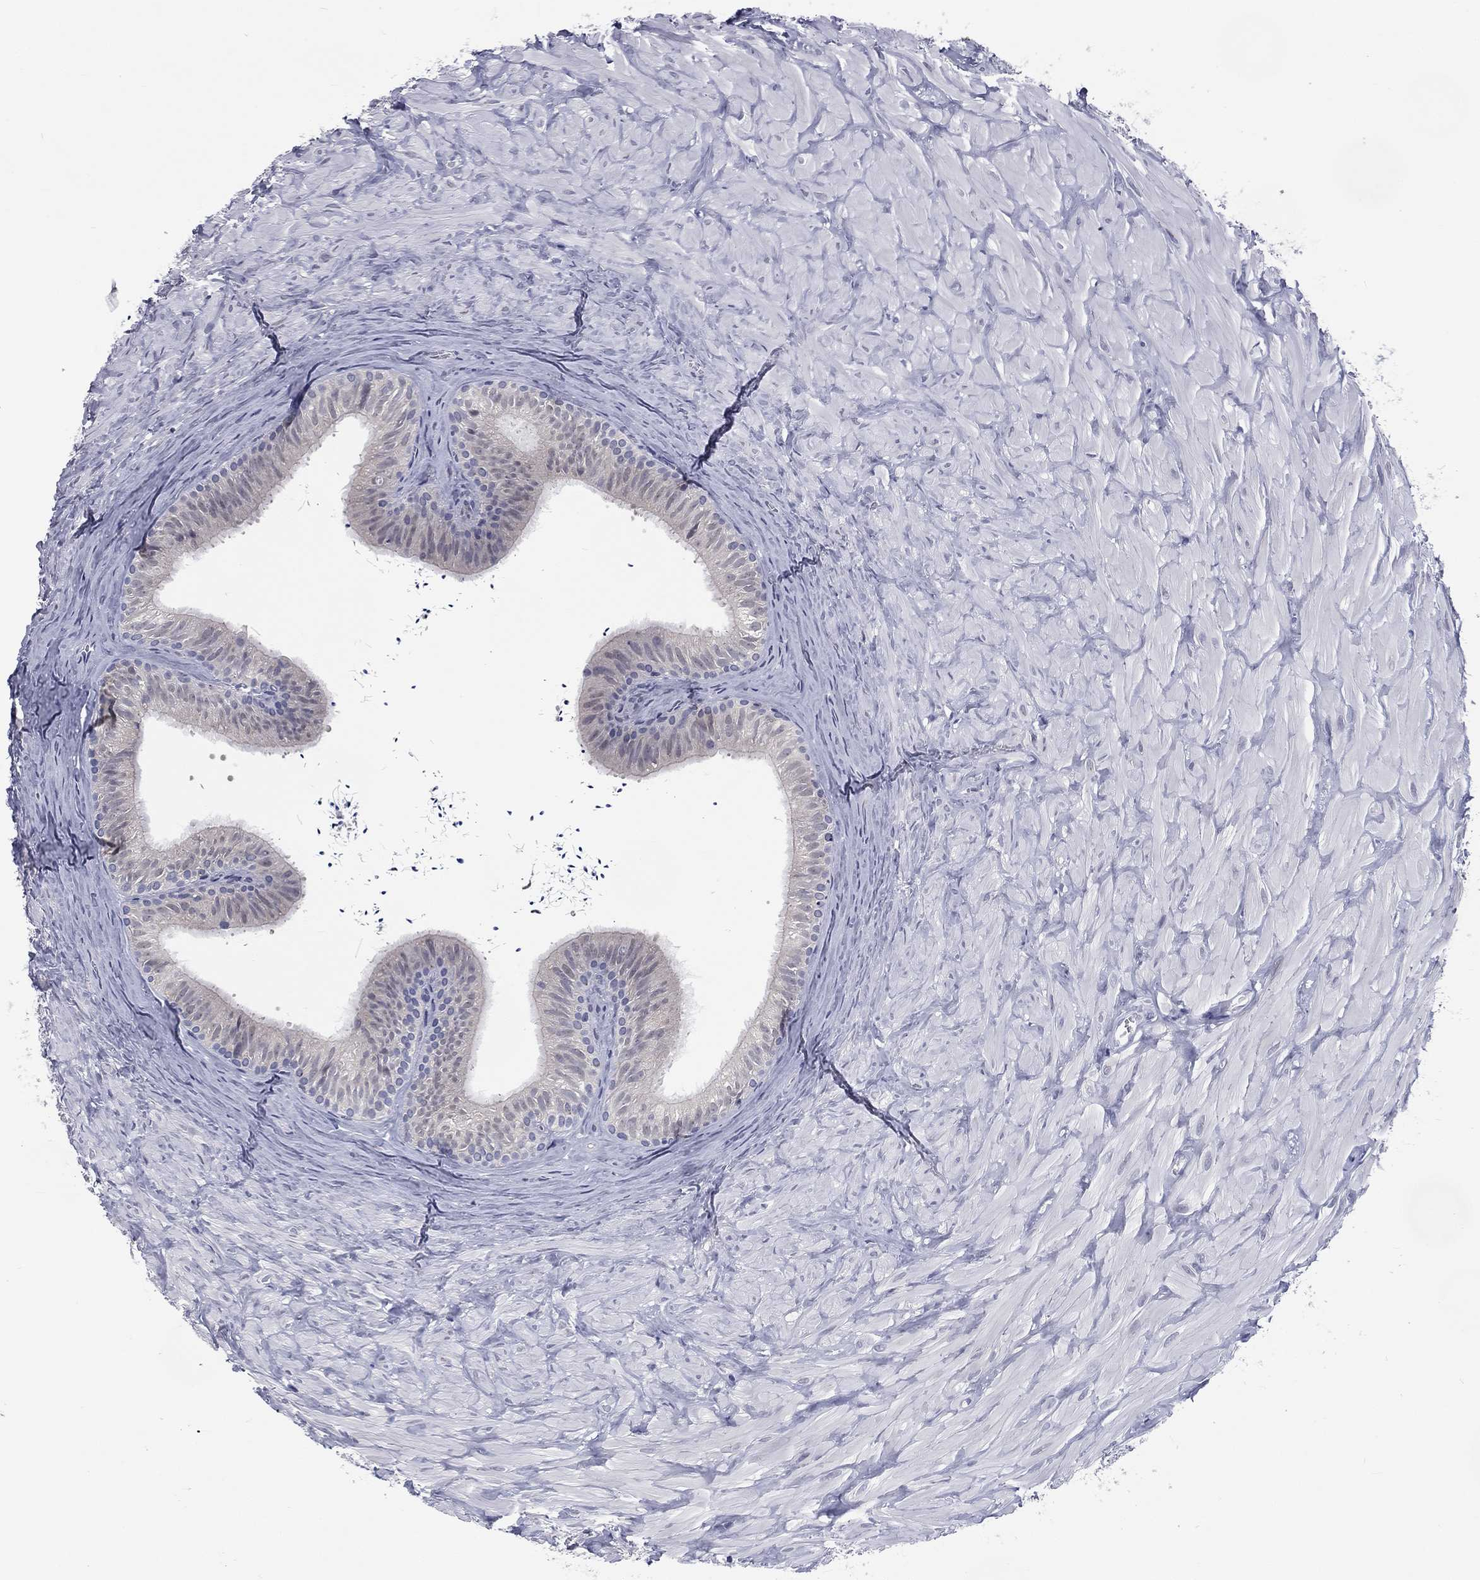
{"staining": {"intensity": "negative", "quantity": "none", "location": "none"}, "tissue": "epididymis", "cell_type": "Glandular cells", "image_type": "normal", "snomed": [{"axis": "morphology", "description": "Normal tissue, NOS"}, {"axis": "topography", "description": "Epididymis"}], "caption": "Epididymis was stained to show a protein in brown. There is no significant expression in glandular cells. (Brightfield microscopy of DAB immunohistochemistry (IHC) at high magnification).", "gene": "IFT27", "patient": {"sex": "male", "age": 32}}